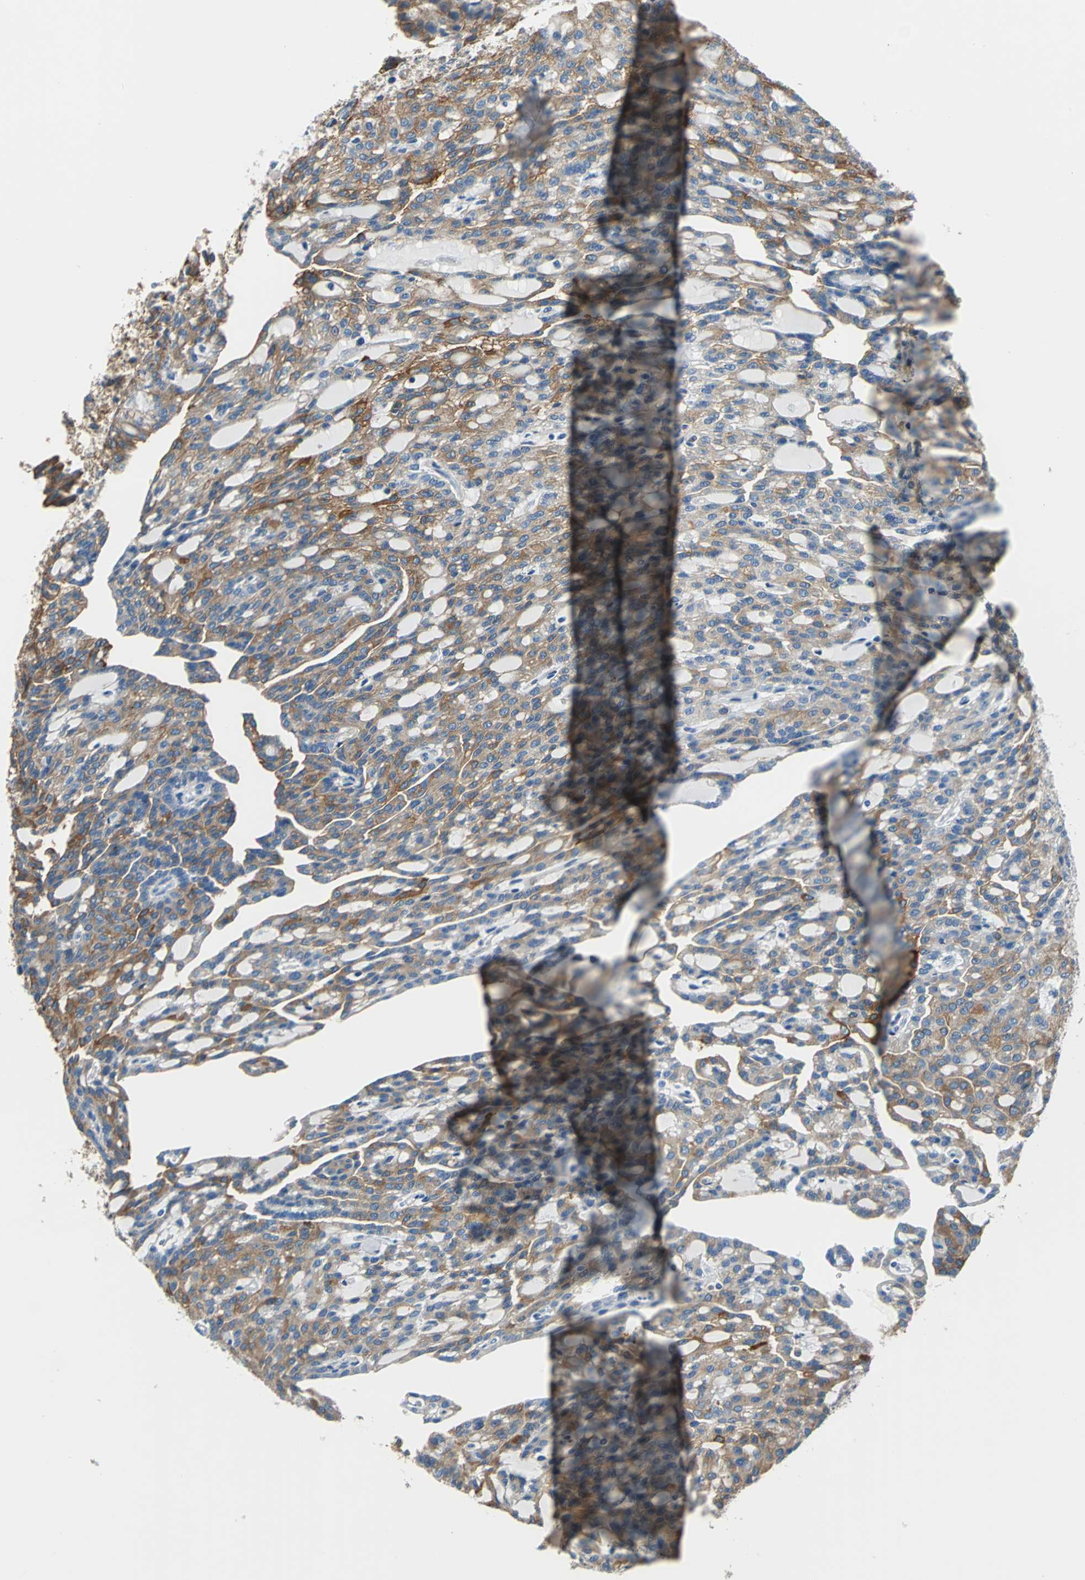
{"staining": {"intensity": "strong", "quantity": "25%-75%", "location": "cytoplasmic/membranous"}, "tissue": "renal cancer", "cell_type": "Tumor cells", "image_type": "cancer", "snomed": [{"axis": "morphology", "description": "Adenocarcinoma, NOS"}, {"axis": "topography", "description": "Kidney"}], "caption": "This photomicrograph shows immunohistochemistry (IHC) staining of human adenocarcinoma (renal), with high strong cytoplasmic/membranous positivity in about 25%-75% of tumor cells.", "gene": "AKAP12", "patient": {"sex": "male", "age": 63}}